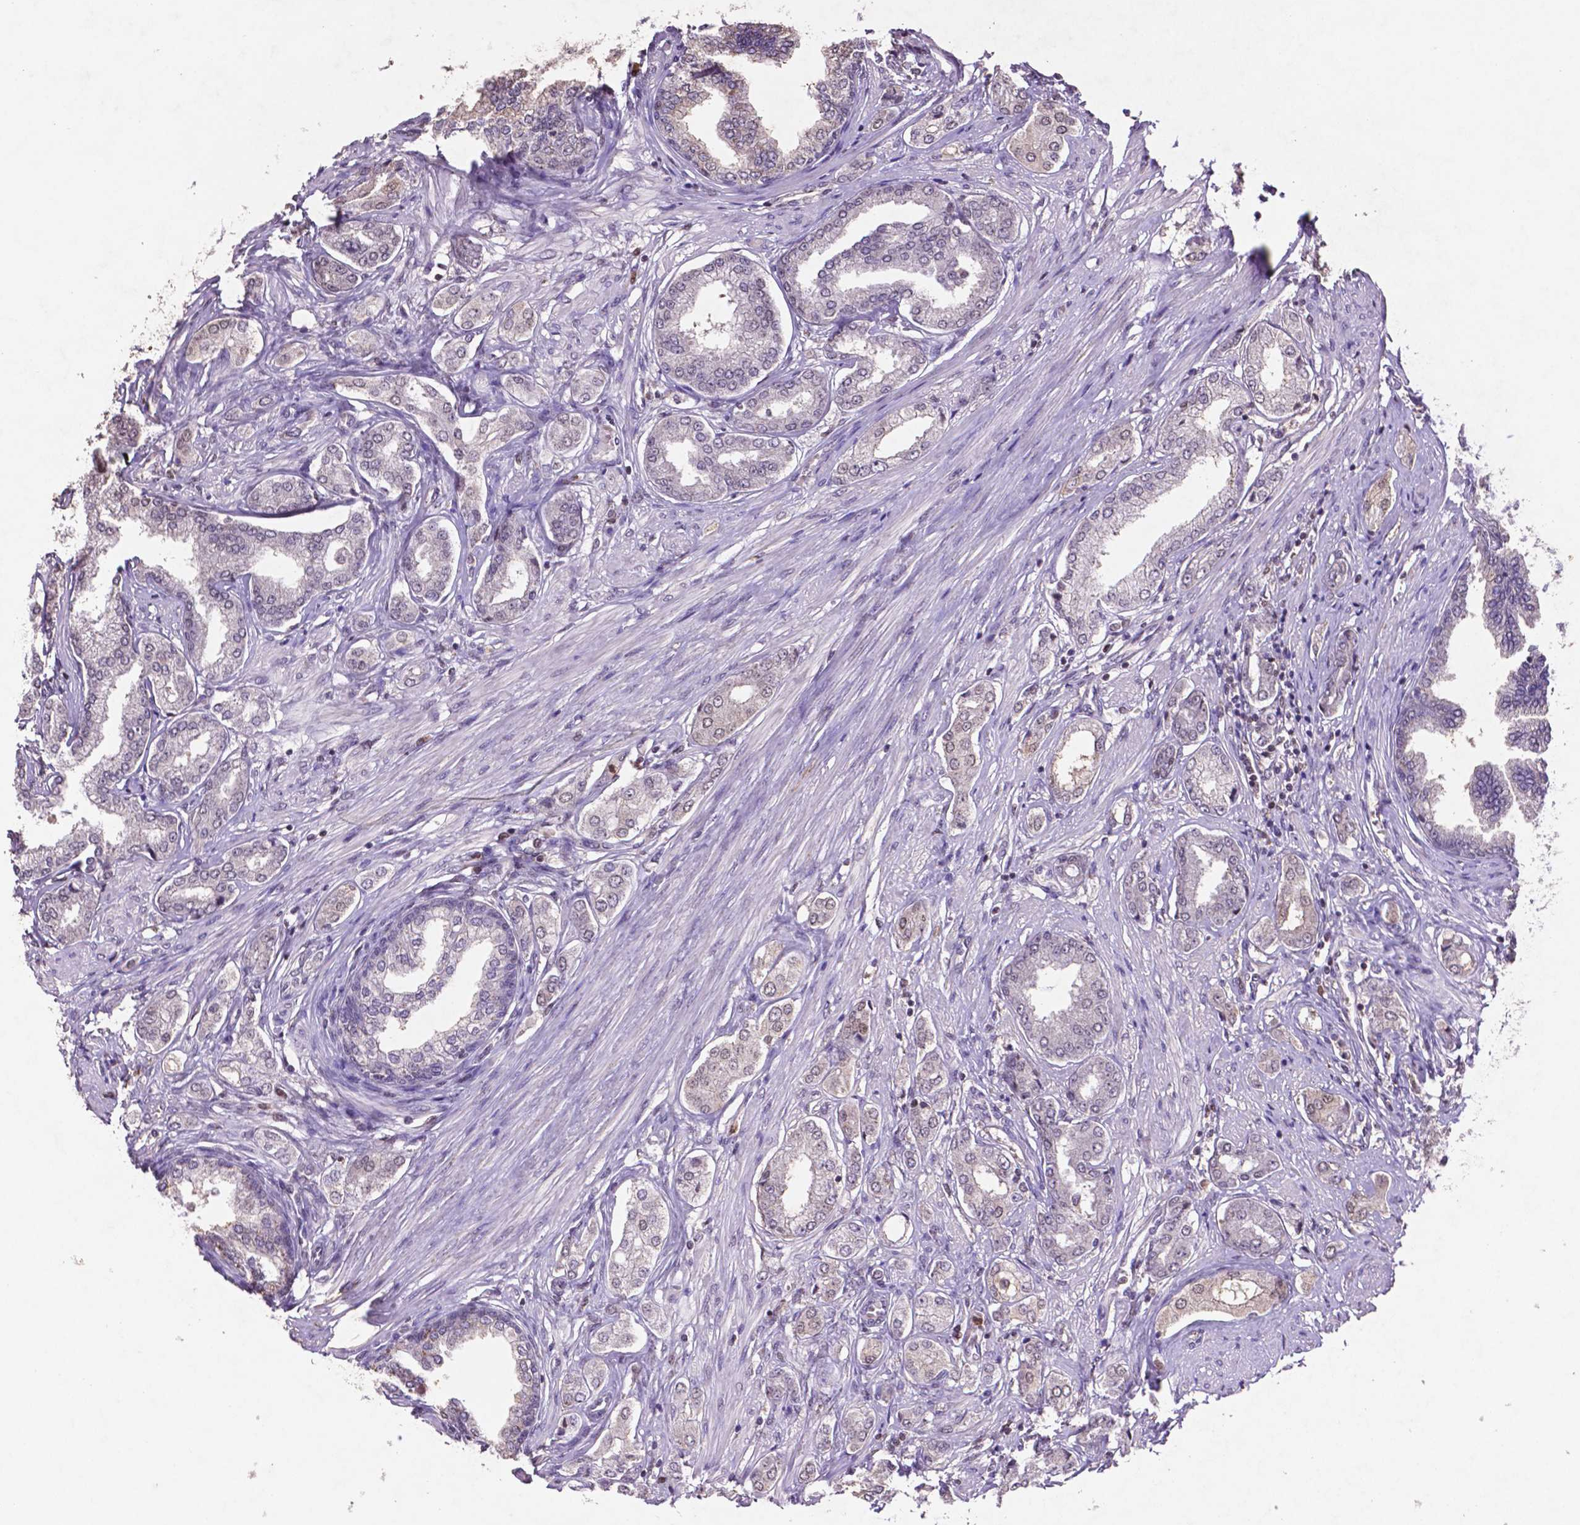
{"staining": {"intensity": "negative", "quantity": "none", "location": "none"}, "tissue": "prostate cancer", "cell_type": "Tumor cells", "image_type": "cancer", "snomed": [{"axis": "morphology", "description": "Adenocarcinoma, NOS"}, {"axis": "topography", "description": "Prostate"}], "caption": "High power microscopy histopathology image of an IHC micrograph of prostate adenocarcinoma, revealing no significant expression in tumor cells.", "gene": "GLRX", "patient": {"sex": "male", "age": 63}}